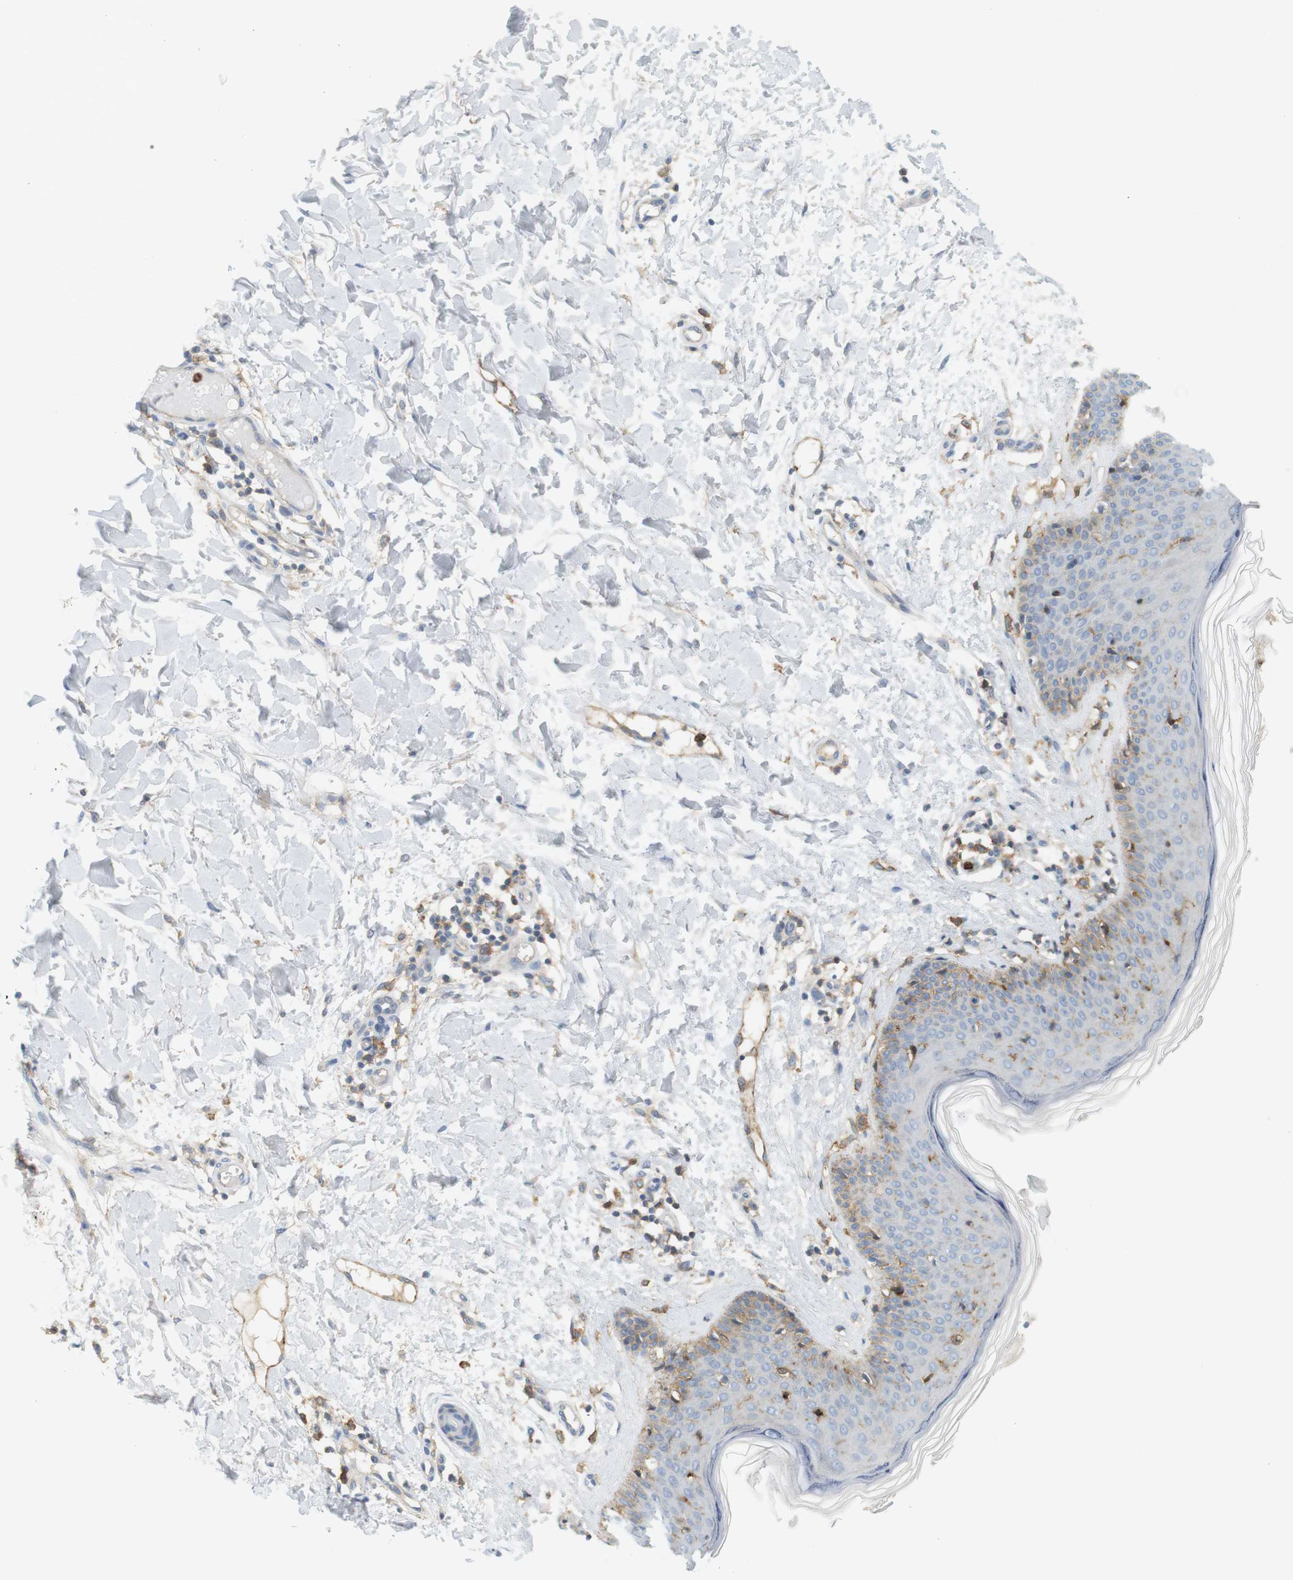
{"staining": {"intensity": "weak", "quantity": "<25%", "location": "cytoplasmic/membranous"}, "tissue": "skin", "cell_type": "Fibroblasts", "image_type": "normal", "snomed": [{"axis": "morphology", "description": "Normal tissue, NOS"}, {"axis": "topography", "description": "Skin"}], "caption": "The IHC image has no significant staining in fibroblasts of skin.", "gene": "SIRPA", "patient": {"sex": "female", "age": 56}}